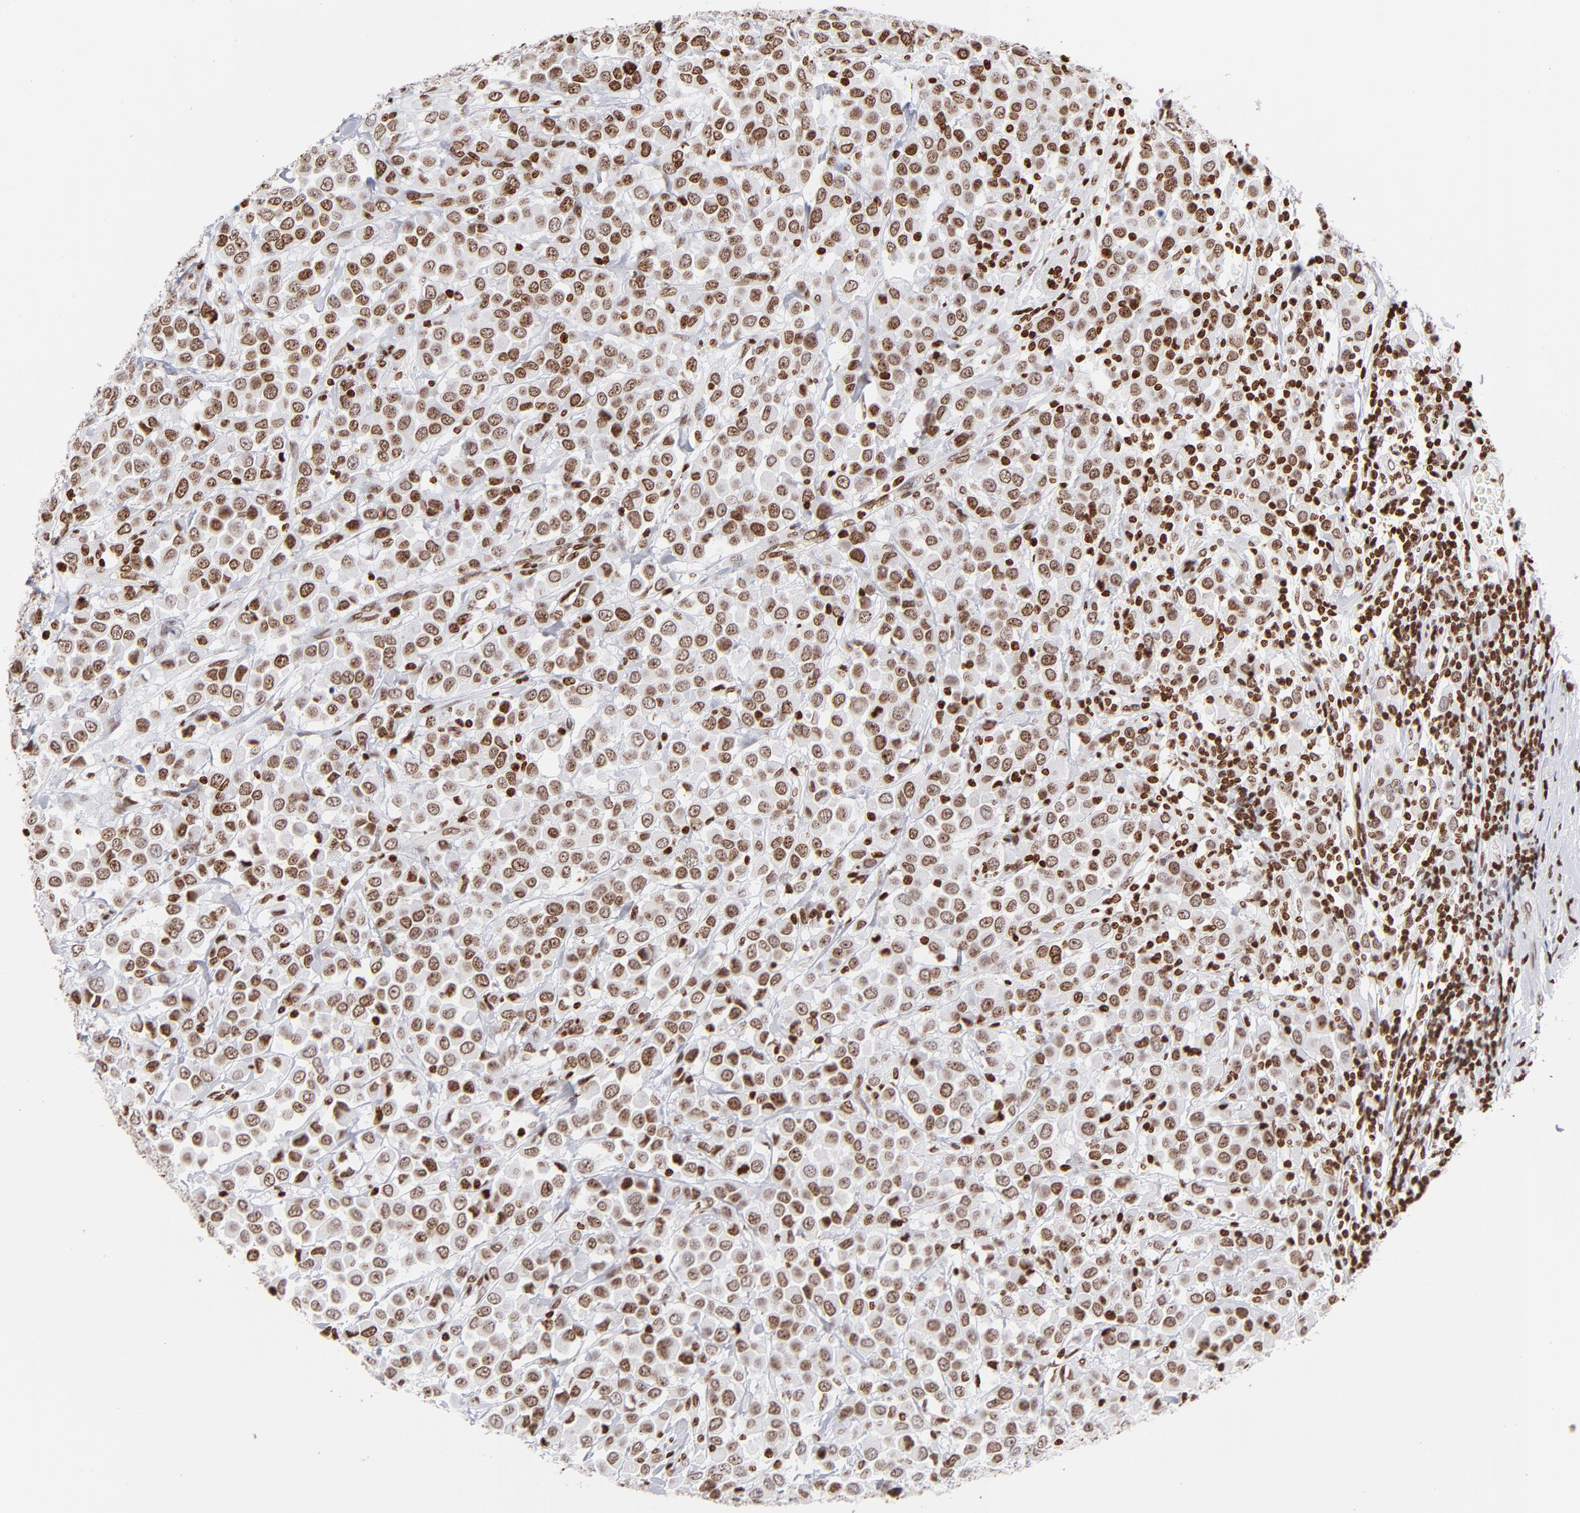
{"staining": {"intensity": "moderate", "quantity": ">75%", "location": "nuclear"}, "tissue": "breast cancer", "cell_type": "Tumor cells", "image_type": "cancer", "snomed": [{"axis": "morphology", "description": "Duct carcinoma"}, {"axis": "topography", "description": "Breast"}], "caption": "Human breast cancer stained with a protein marker exhibits moderate staining in tumor cells.", "gene": "RTL4", "patient": {"sex": "female", "age": 61}}